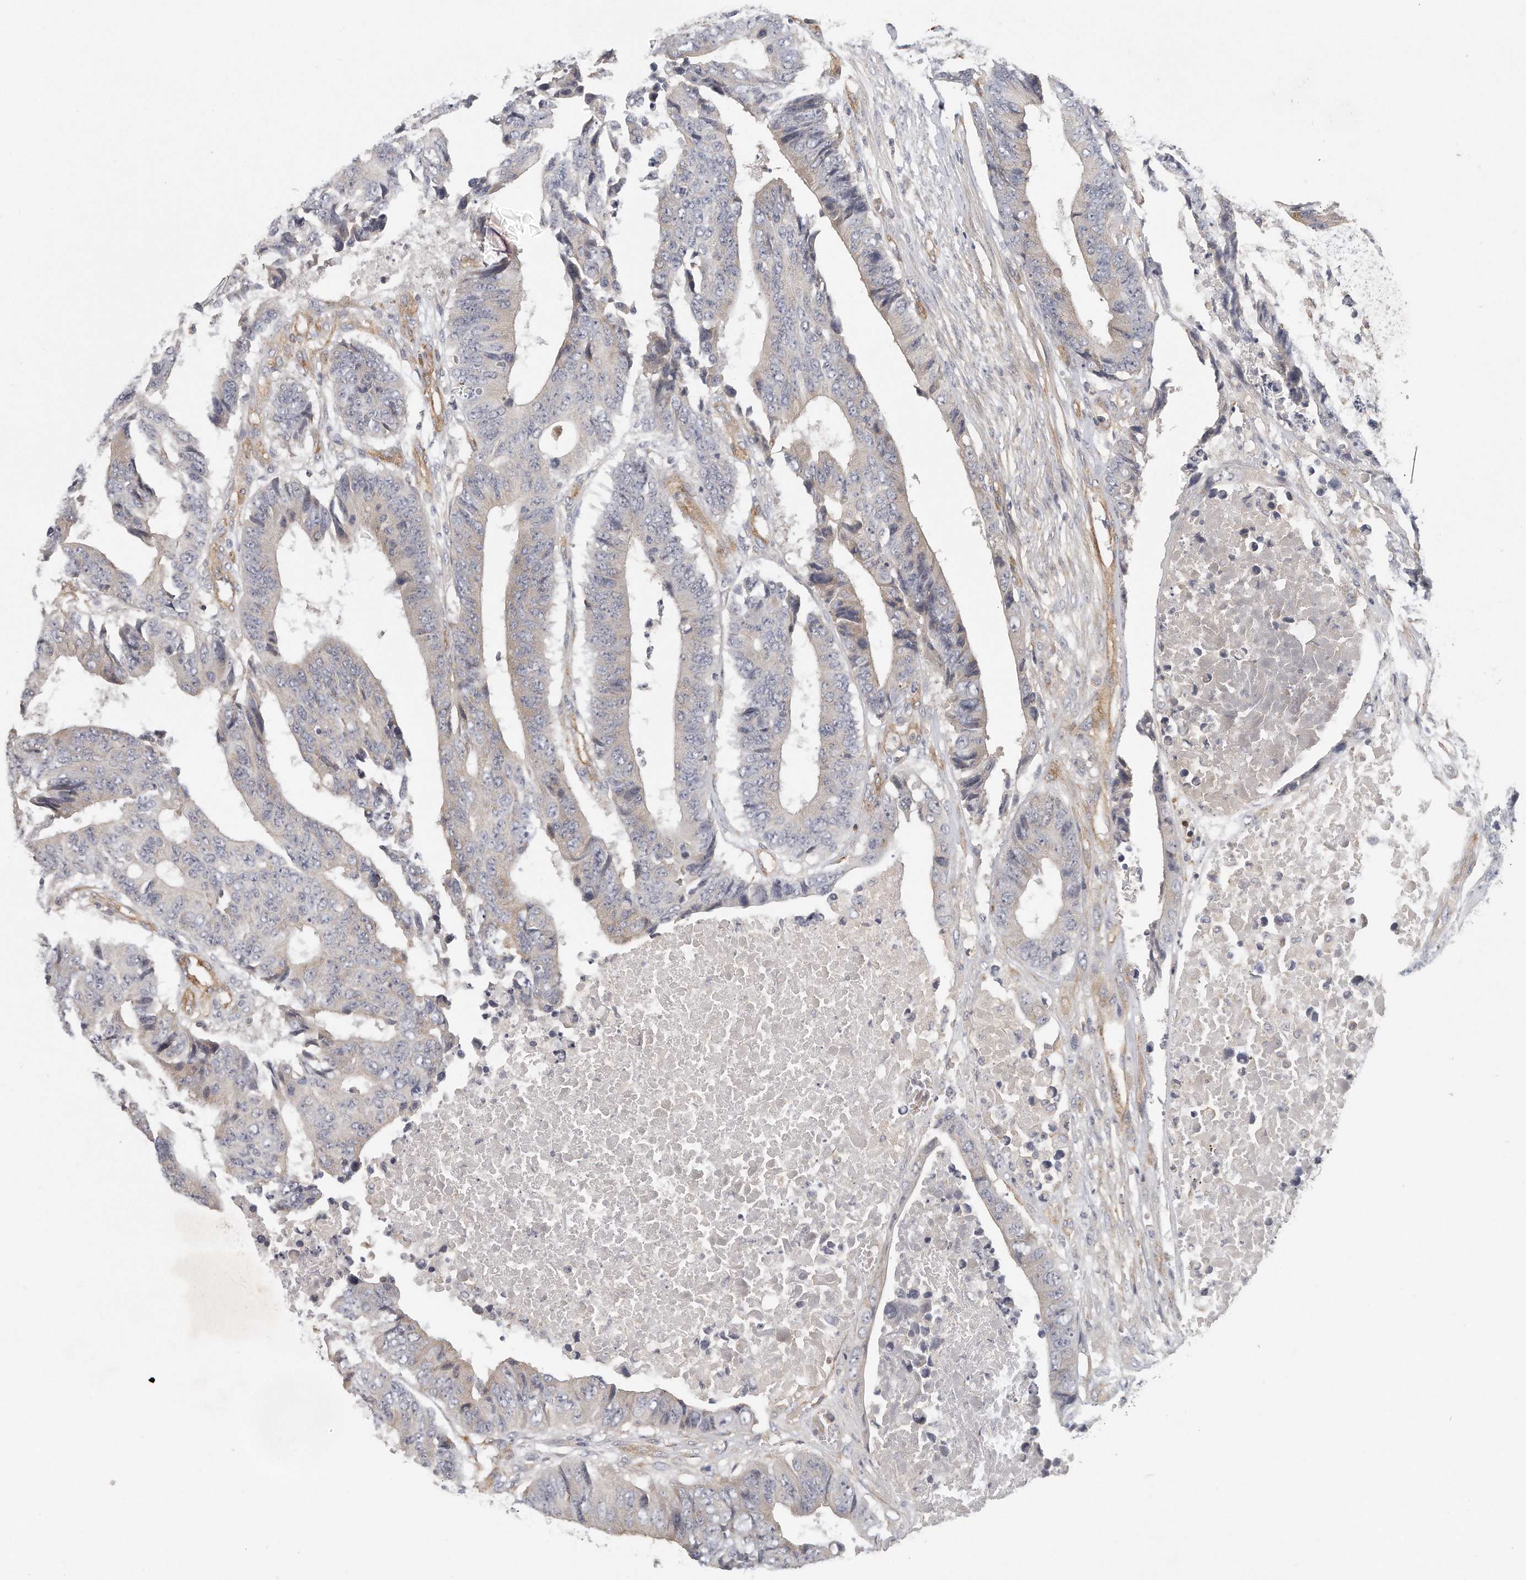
{"staining": {"intensity": "negative", "quantity": "none", "location": "none"}, "tissue": "colorectal cancer", "cell_type": "Tumor cells", "image_type": "cancer", "snomed": [{"axis": "morphology", "description": "Adenocarcinoma, NOS"}, {"axis": "topography", "description": "Rectum"}], "caption": "This is an IHC image of colorectal cancer. There is no staining in tumor cells.", "gene": "MTERF4", "patient": {"sex": "male", "age": 84}}